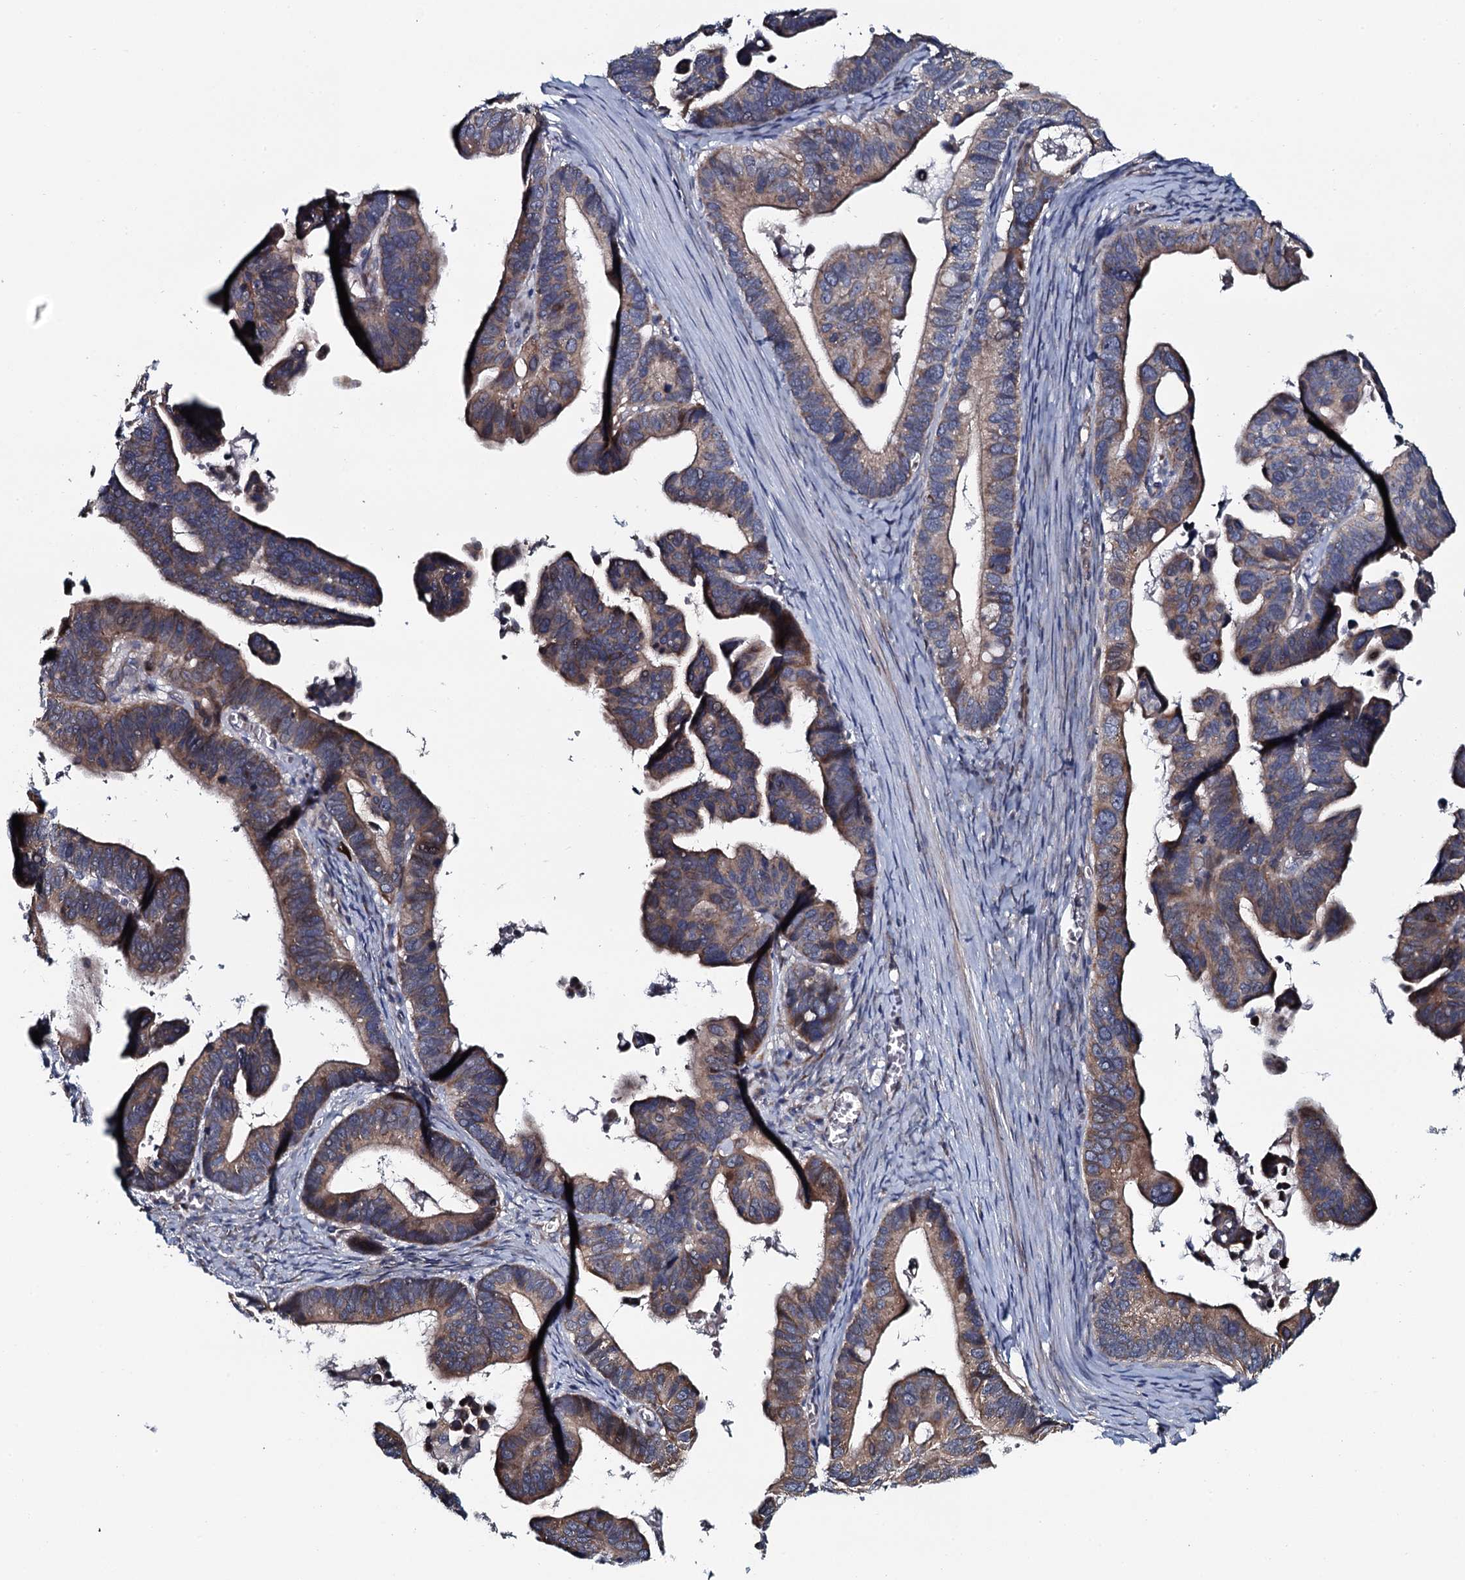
{"staining": {"intensity": "moderate", "quantity": "25%-75%", "location": "cytoplasmic/membranous"}, "tissue": "ovarian cancer", "cell_type": "Tumor cells", "image_type": "cancer", "snomed": [{"axis": "morphology", "description": "Cystadenocarcinoma, serous, NOS"}, {"axis": "topography", "description": "Ovary"}], "caption": "Human ovarian cancer stained with a protein marker demonstrates moderate staining in tumor cells.", "gene": "KCTD4", "patient": {"sex": "female", "age": 56}}